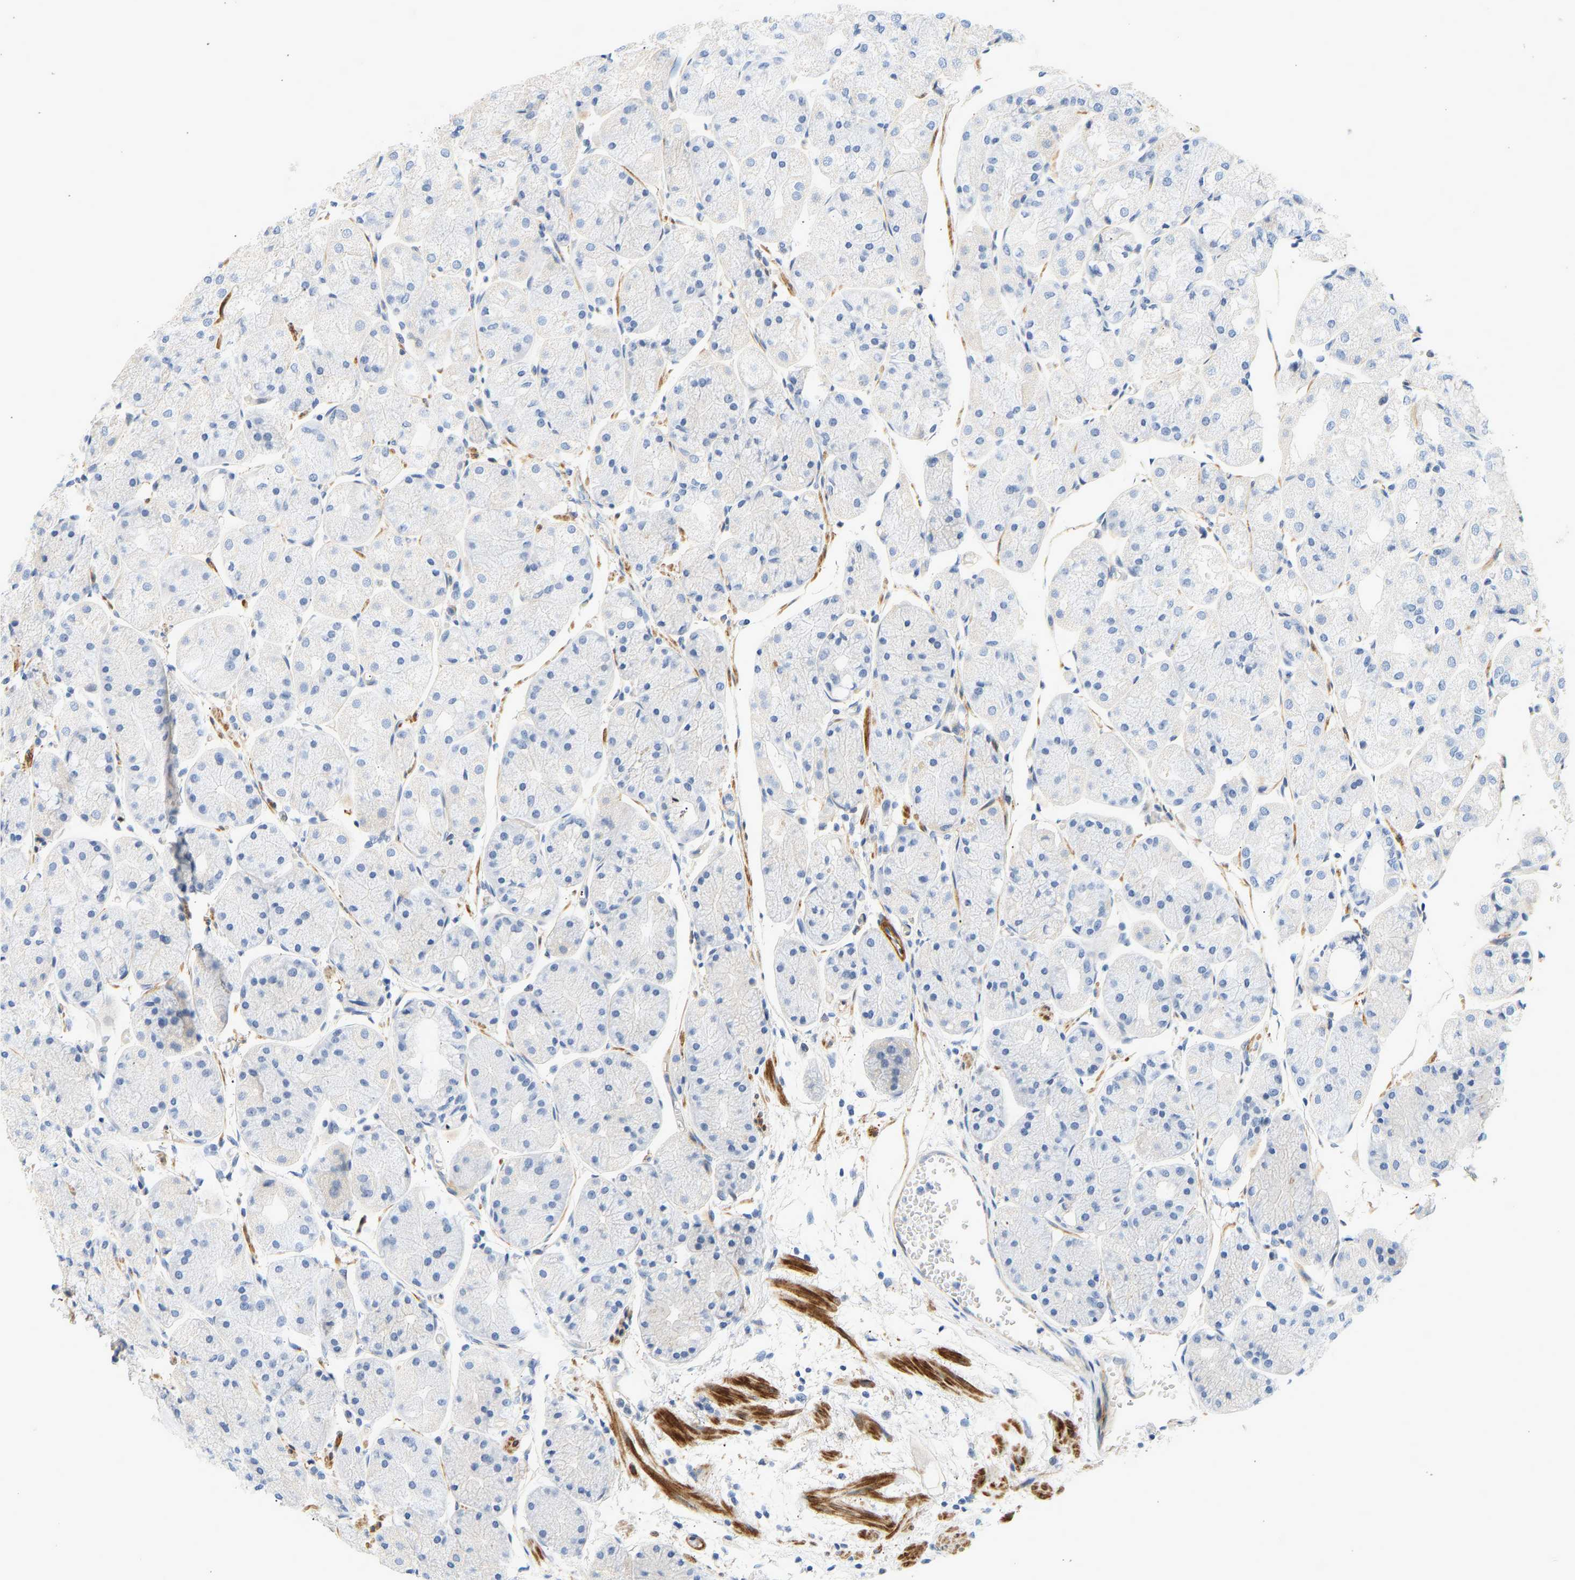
{"staining": {"intensity": "moderate", "quantity": "<25%", "location": "cytoplasmic/membranous"}, "tissue": "stomach", "cell_type": "Glandular cells", "image_type": "normal", "snomed": [{"axis": "morphology", "description": "Normal tissue, NOS"}, {"axis": "topography", "description": "Stomach, upper"}], "caption": "Stomach stained with a brown dye shows moderate cytoplasmic/membranous positive staining in approximately <25% of glandular cells.", "gene": "SLC30A7", "patient": {"sex": "male", "age": 72}}